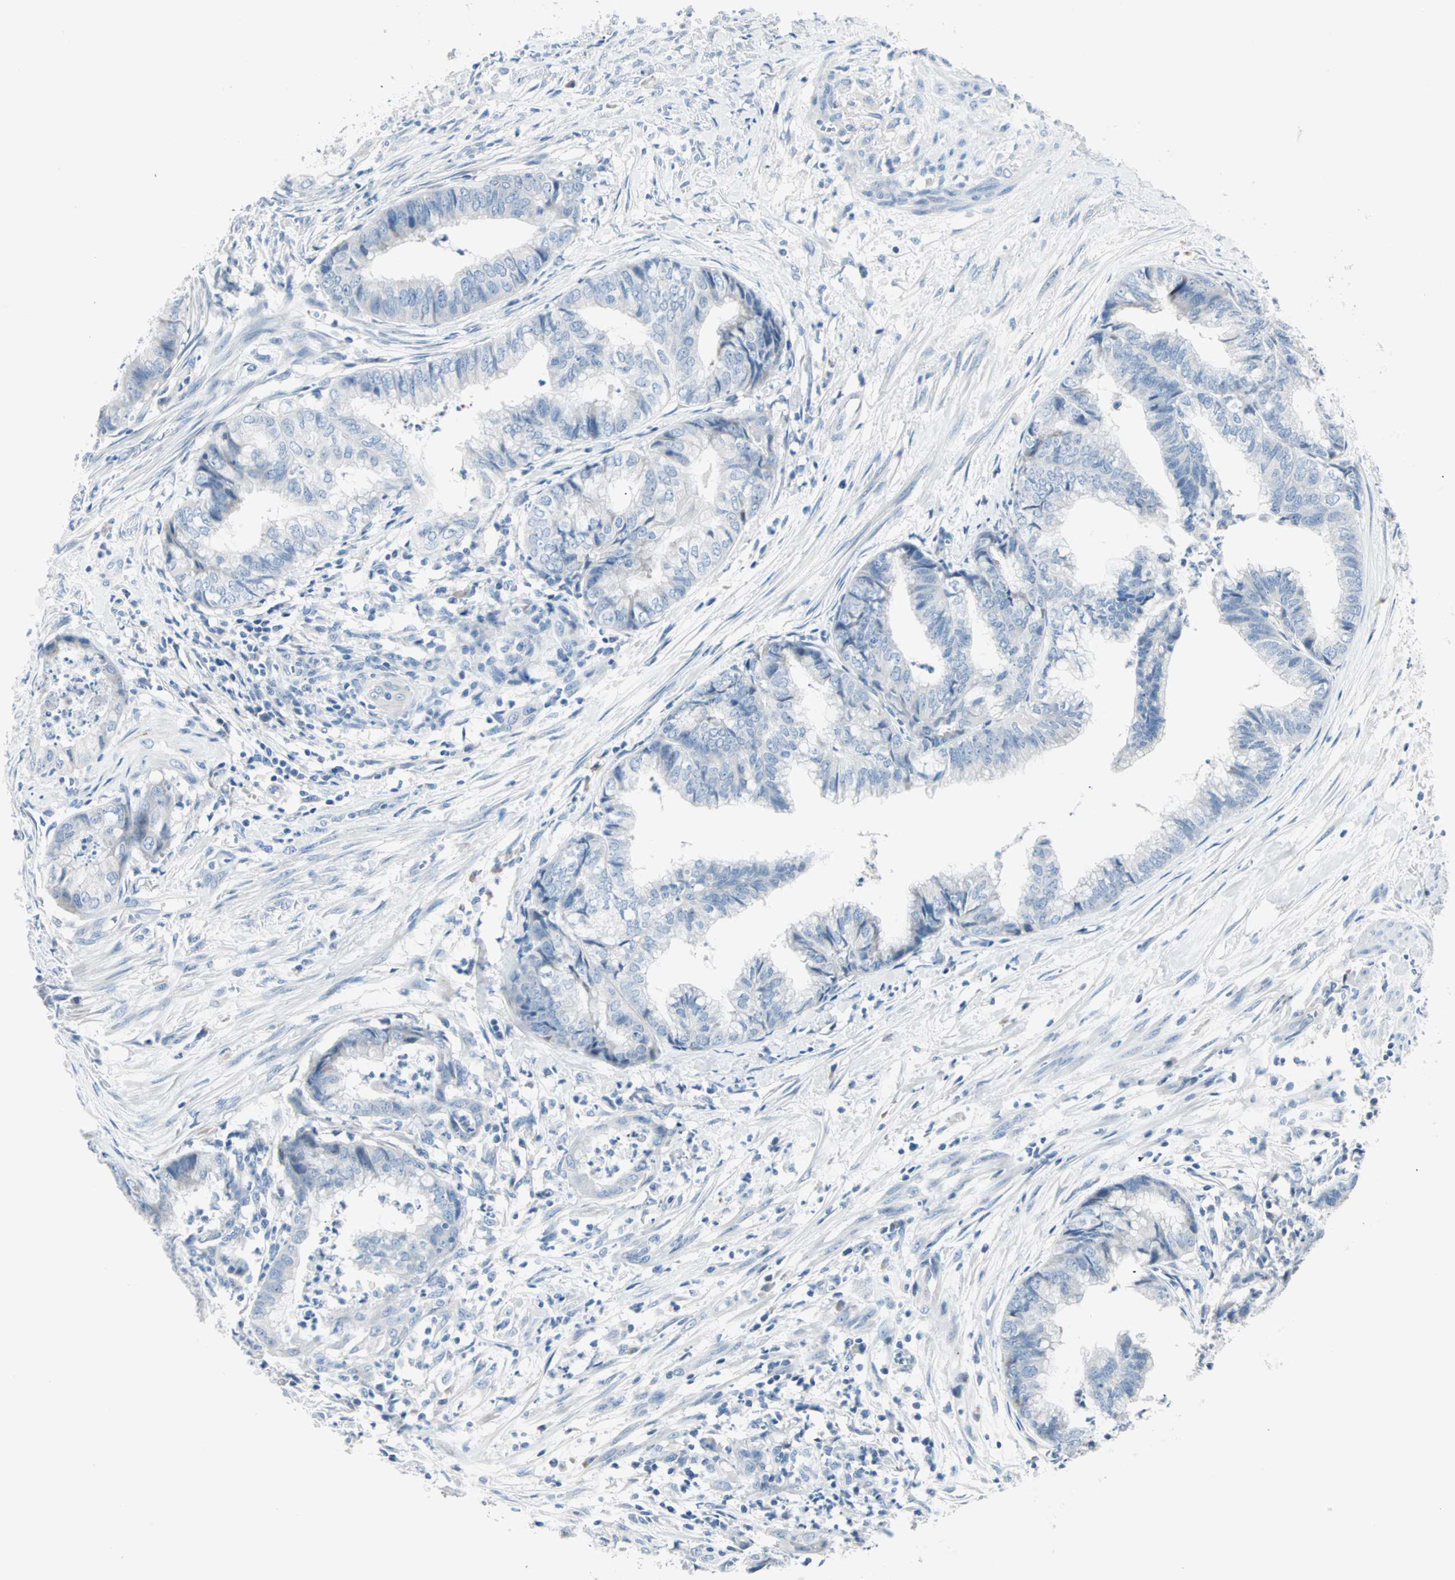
{"staining": {"intensity": "negative", "quantity": "none", "location": "none"}, "tissue": "endometrial cancer", "cell_type": "Tumor cells", "image_type": "cancer", "snomed": [{"axis": "morphology", "description": "Necrosis, NOS"}, {"axis": "morphology", "description": "Adenocarcinoma, NOS"}, {"axis": "topography", "description": "Endometrium"}], "caption": "There is no significant positivity in tumor cells of endometrial cancer.", "gene": "NEFH", "patient": {"sex": "female", "age": 79}}